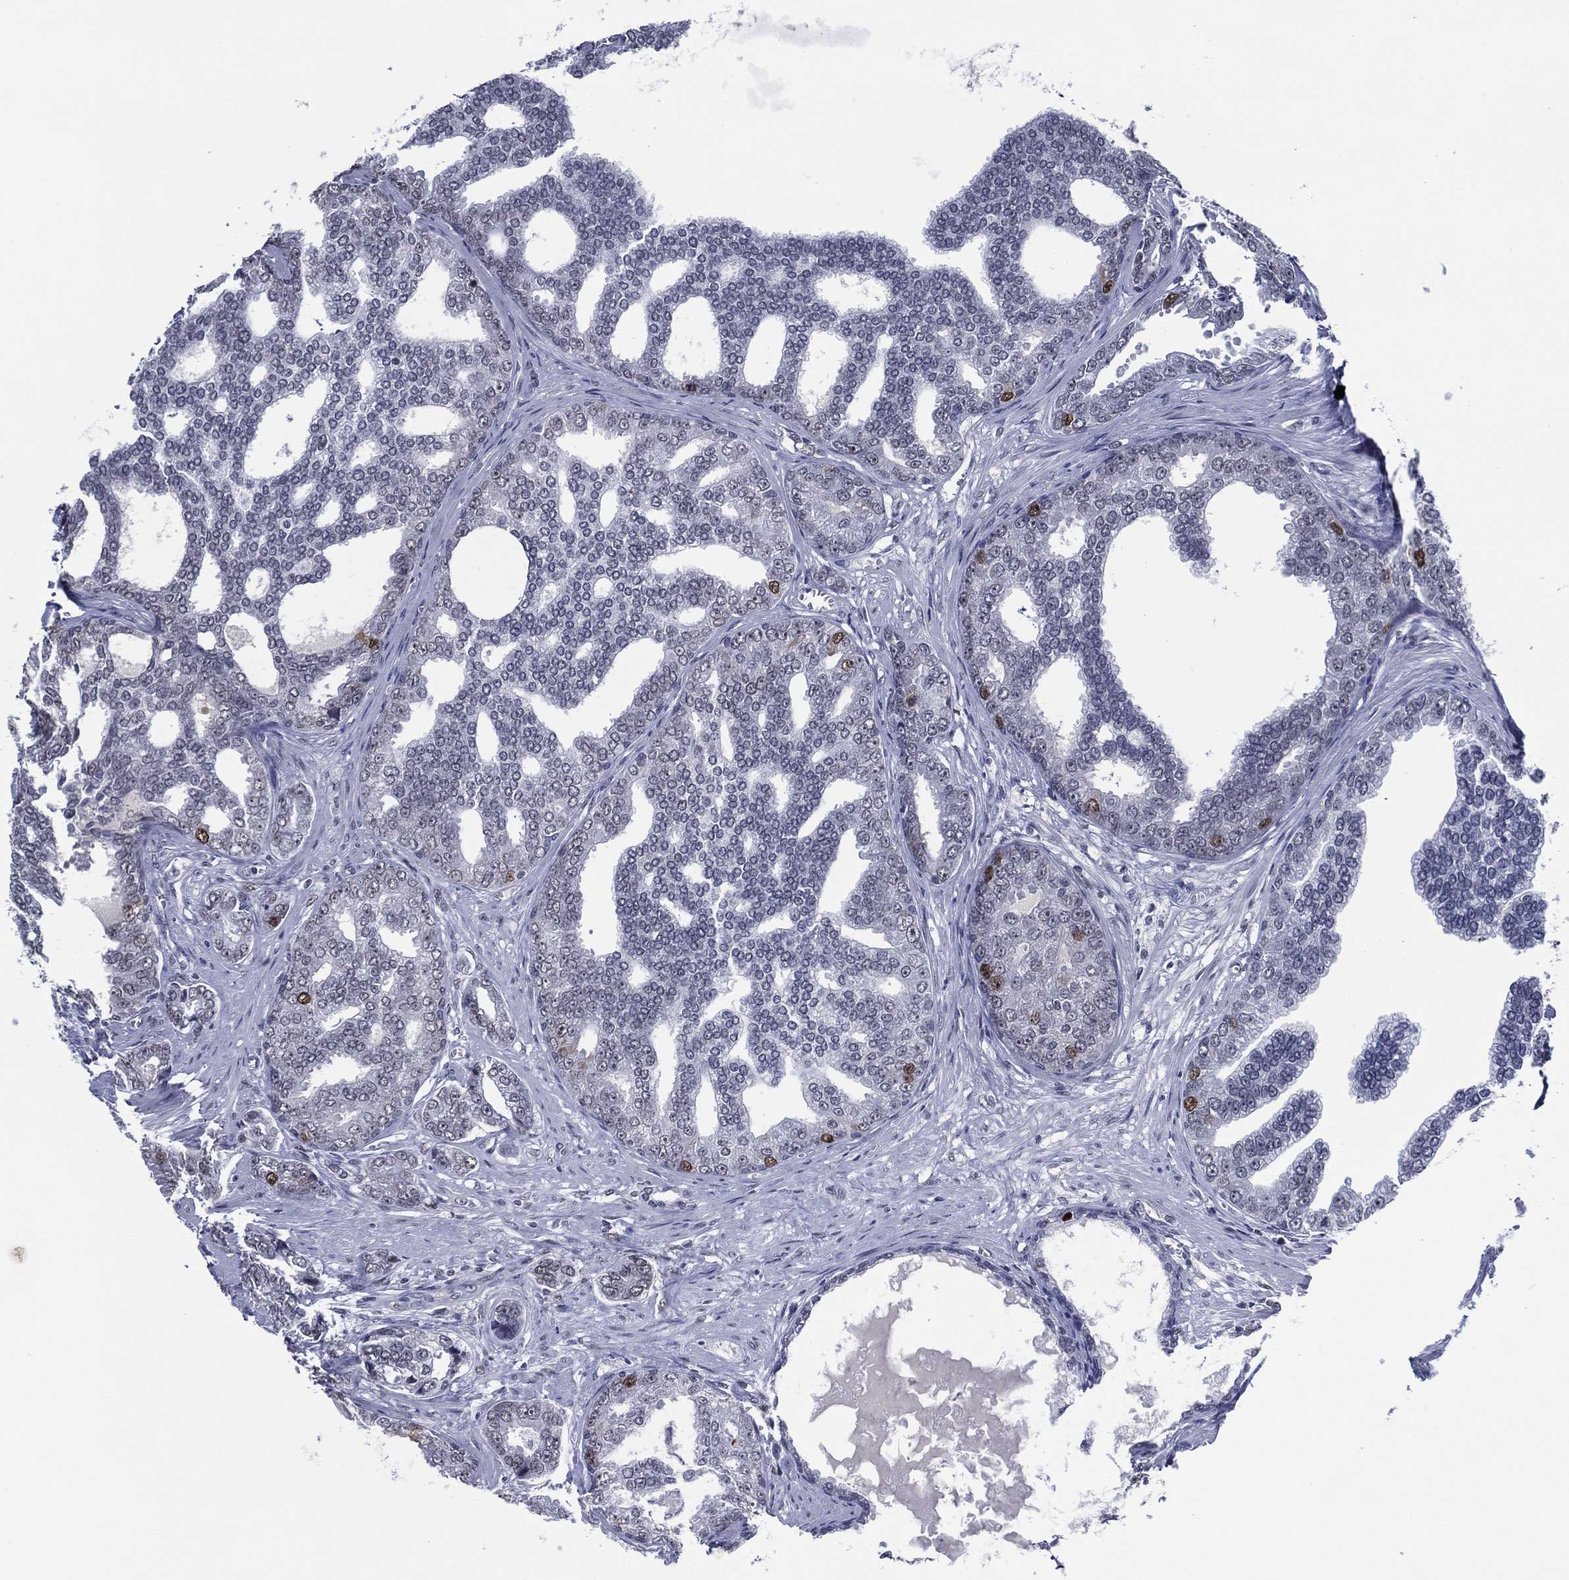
{"staining": {"intensity": "strong", "quantity": "<25%", "location": "nuclear"}, "tissue": "prostate cancer", "cell_type": "Tumor cells", "image_type": "cancer", "snomed": [{"axis": "morphology", "description": "Adenocarcinoma, NOS"}, {"axis": "topography", "description": "Prostate"}], "caption": "Immunohistochemical staining of human prostate cancer exhibits strong nuclear protein positivity in approximately <25% of tumor cells.", "gene": "GATA6", "patient": {"sex": "male", "age": 67}}